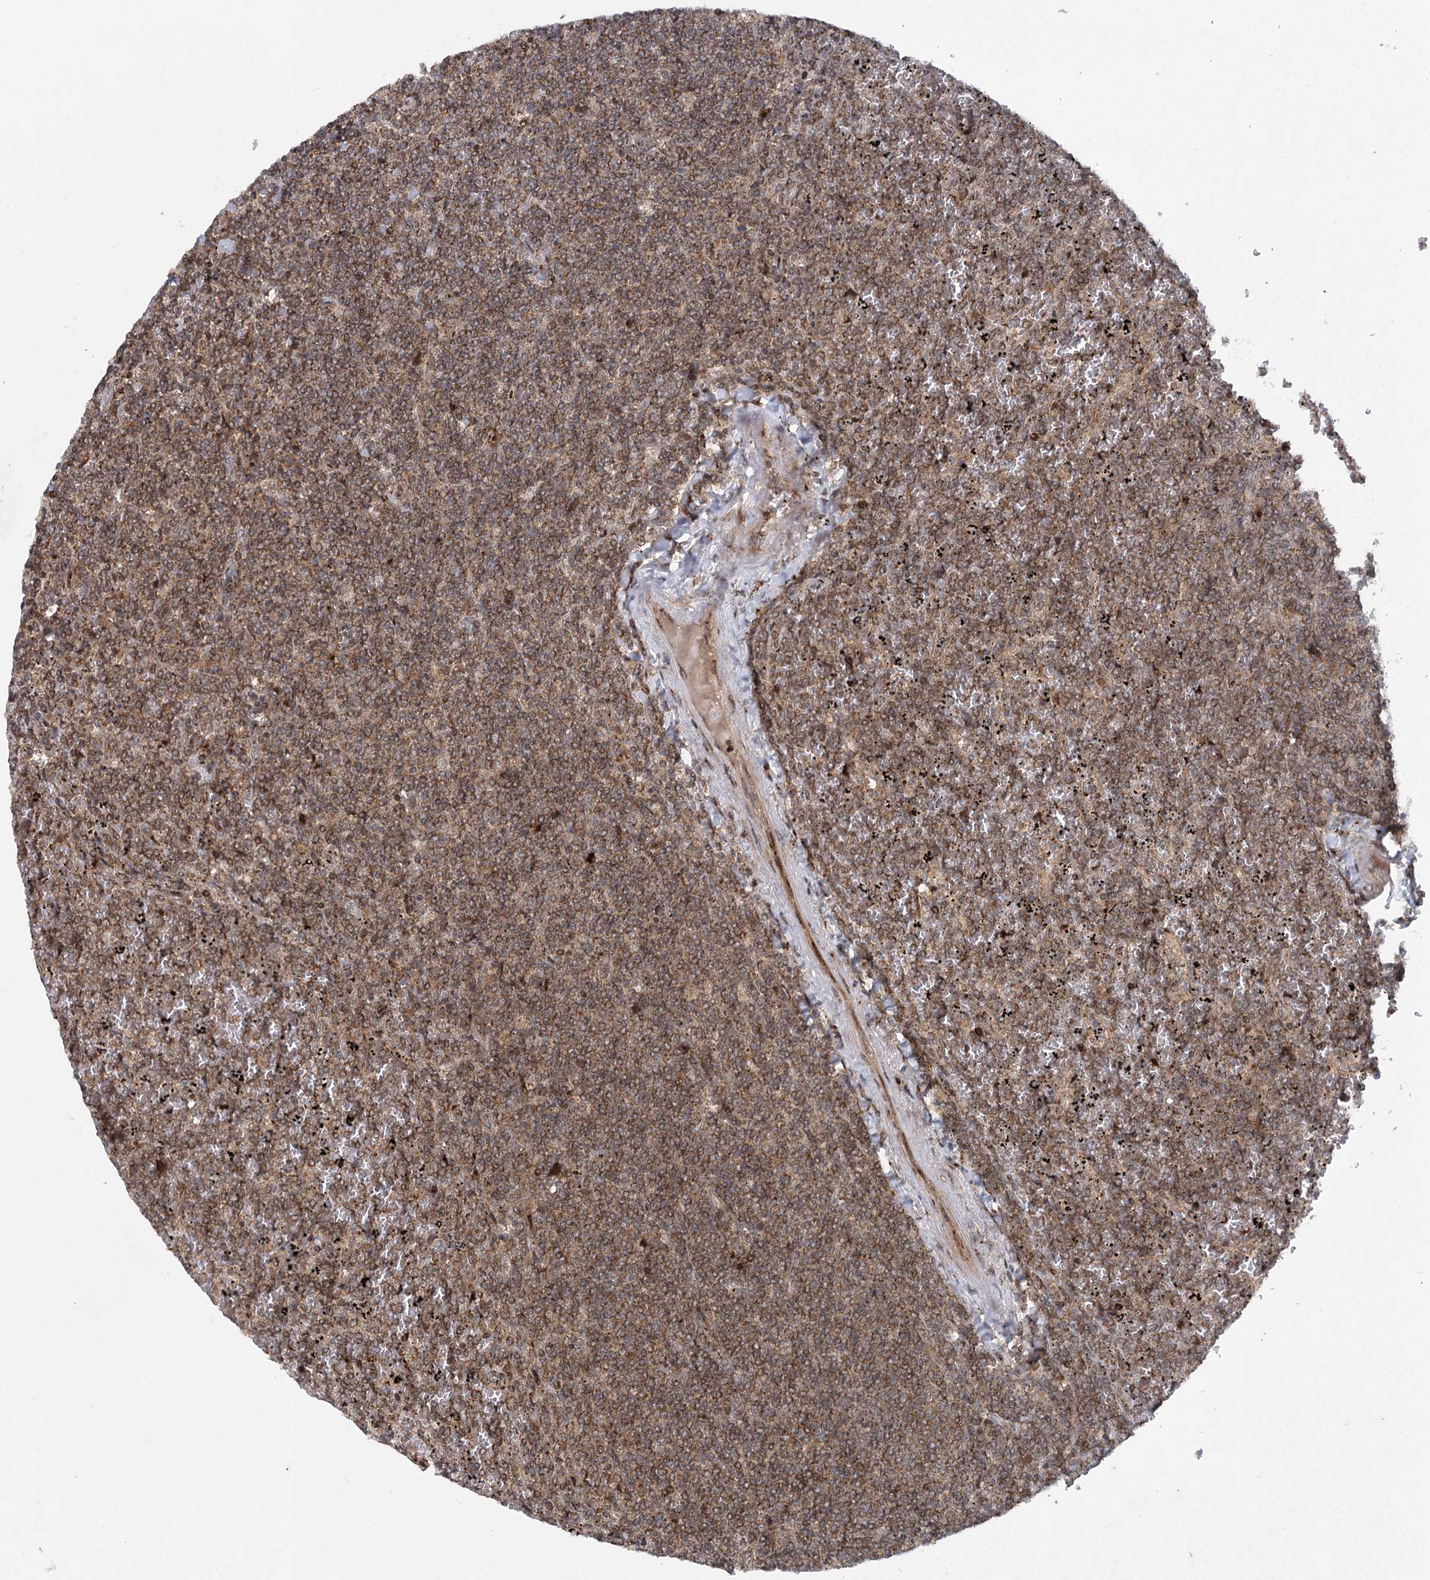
{"staining": {"intensity": "moderate", "quantity": ">75%", "location": "cytoplasmic/membranous"}, "tissue": "lymphoma", "cell_type": "Tumor cells", "image_type": "cancer", "snomed": [{"axis": "morphology", "description": "Malignant lymphoma, non-Hodgkin's type, Low grade"}, {"axis": "topography", "description": "Spleen"}], "caption": "Immunohistochemistry (IHC) of lymphoma reveals medium levels of moderate cytoplasmic/membranous staining in approximately >75% of tumor cells. Nuclei are stained in blue.", "gene": "IFT46", "patient": {"sex": "female", "age": 19}}